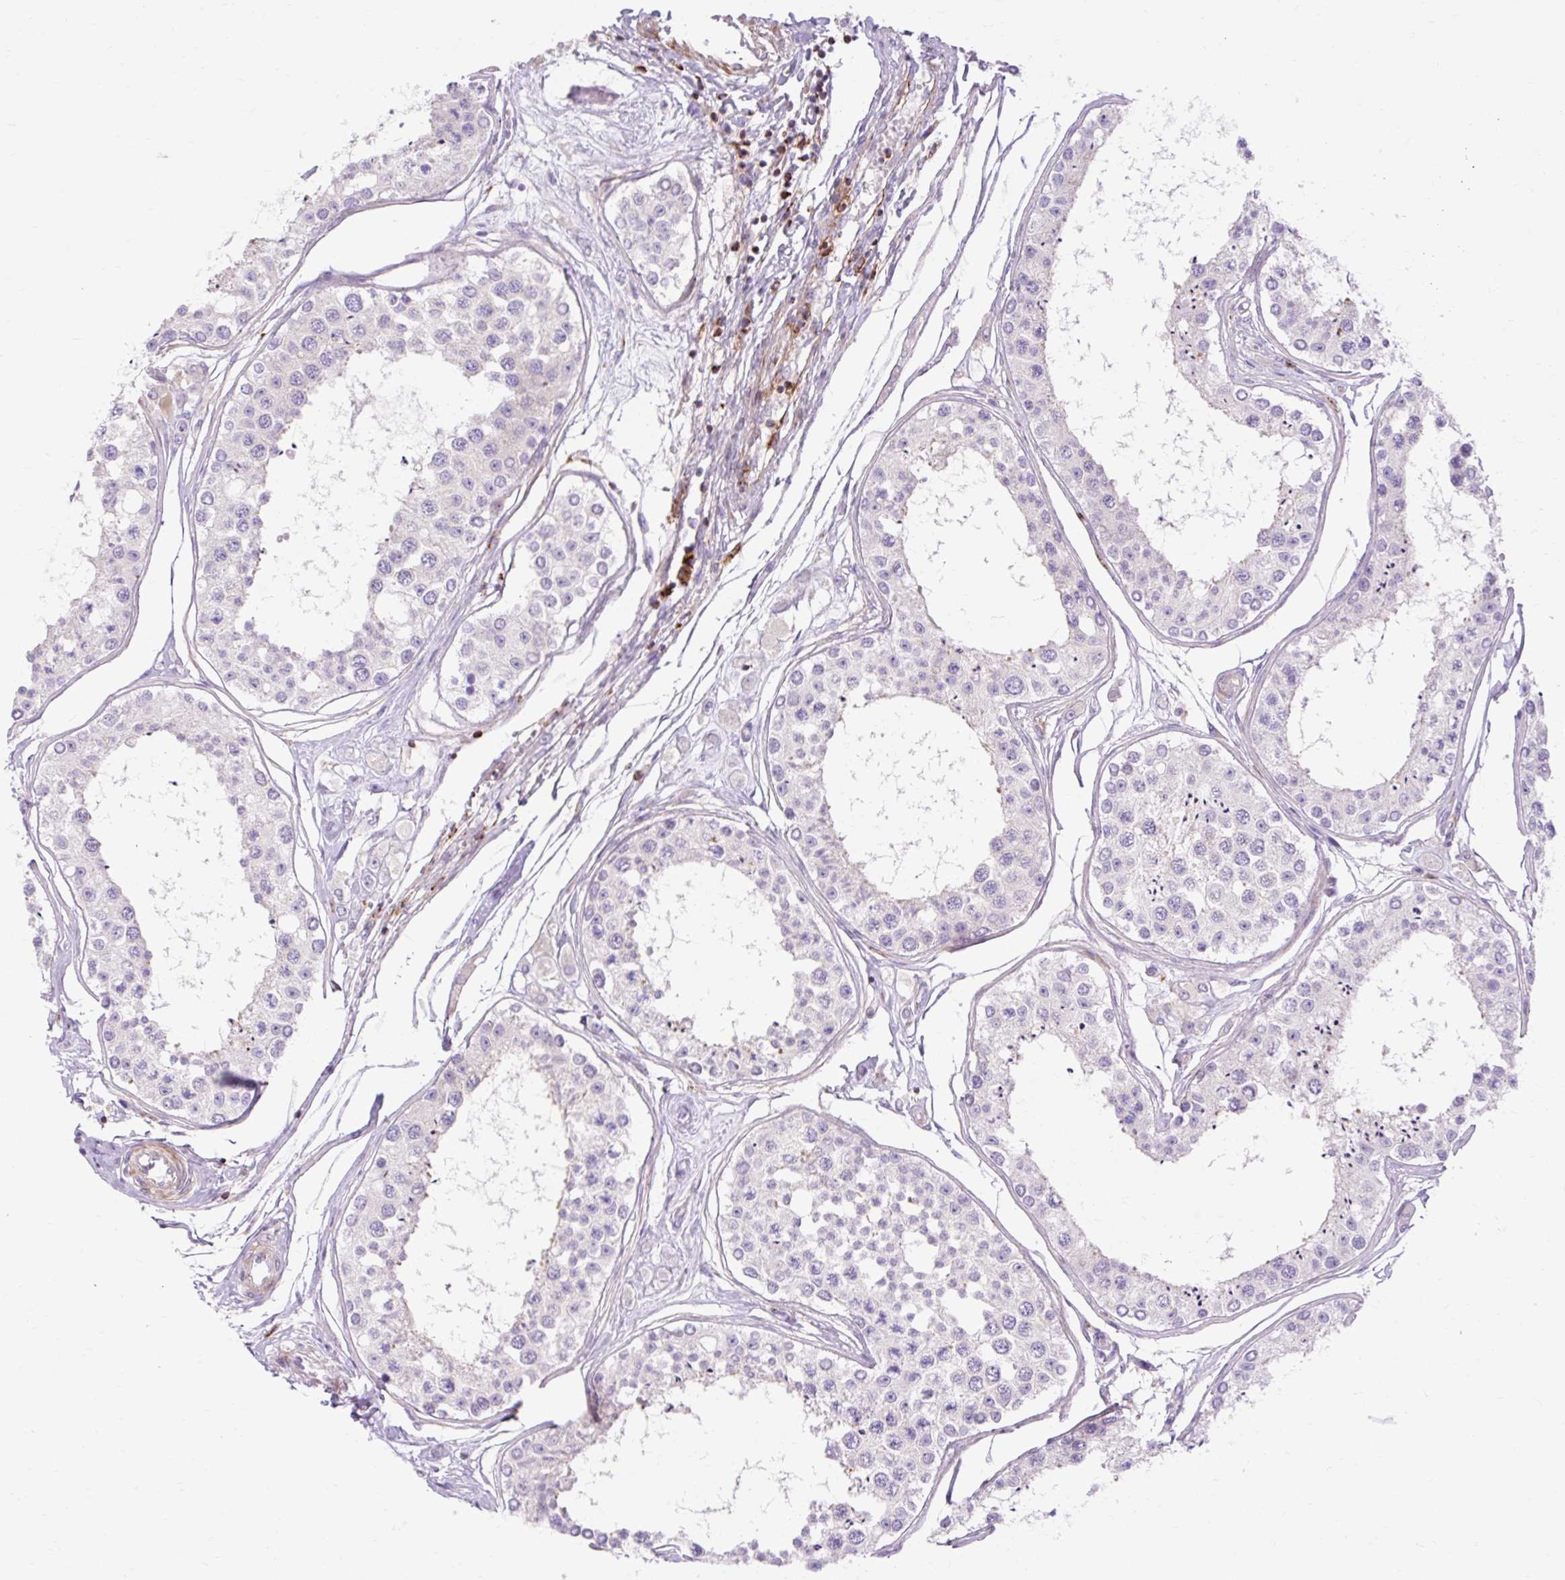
{"staining": {"intensity": "negative", "quantity": "none", "location": "none"}, "tissue": "testis", "cell_type": "Cells in seminiferous ducts", "image_type": "normal", "snomed": [{"axis": "morphology", "description": "Normal tissue, NOS"}, {"axis": "topography", "description": "Testis"}], "caption": "Immunohistochemistry (IHC) histopathology image of benign testis: testis stained with DAB (3,3'-diaminobenzidine) exhibits no significant protein expression in cells in seminiferous ducts. The staining is performed using DAB (3,3'-diaminobenzidine) brown chromogen with nuclei counter-stained in using hematoxylin.", "gene": "CORO7", "patient": {"sex": "male", "age": 25}}